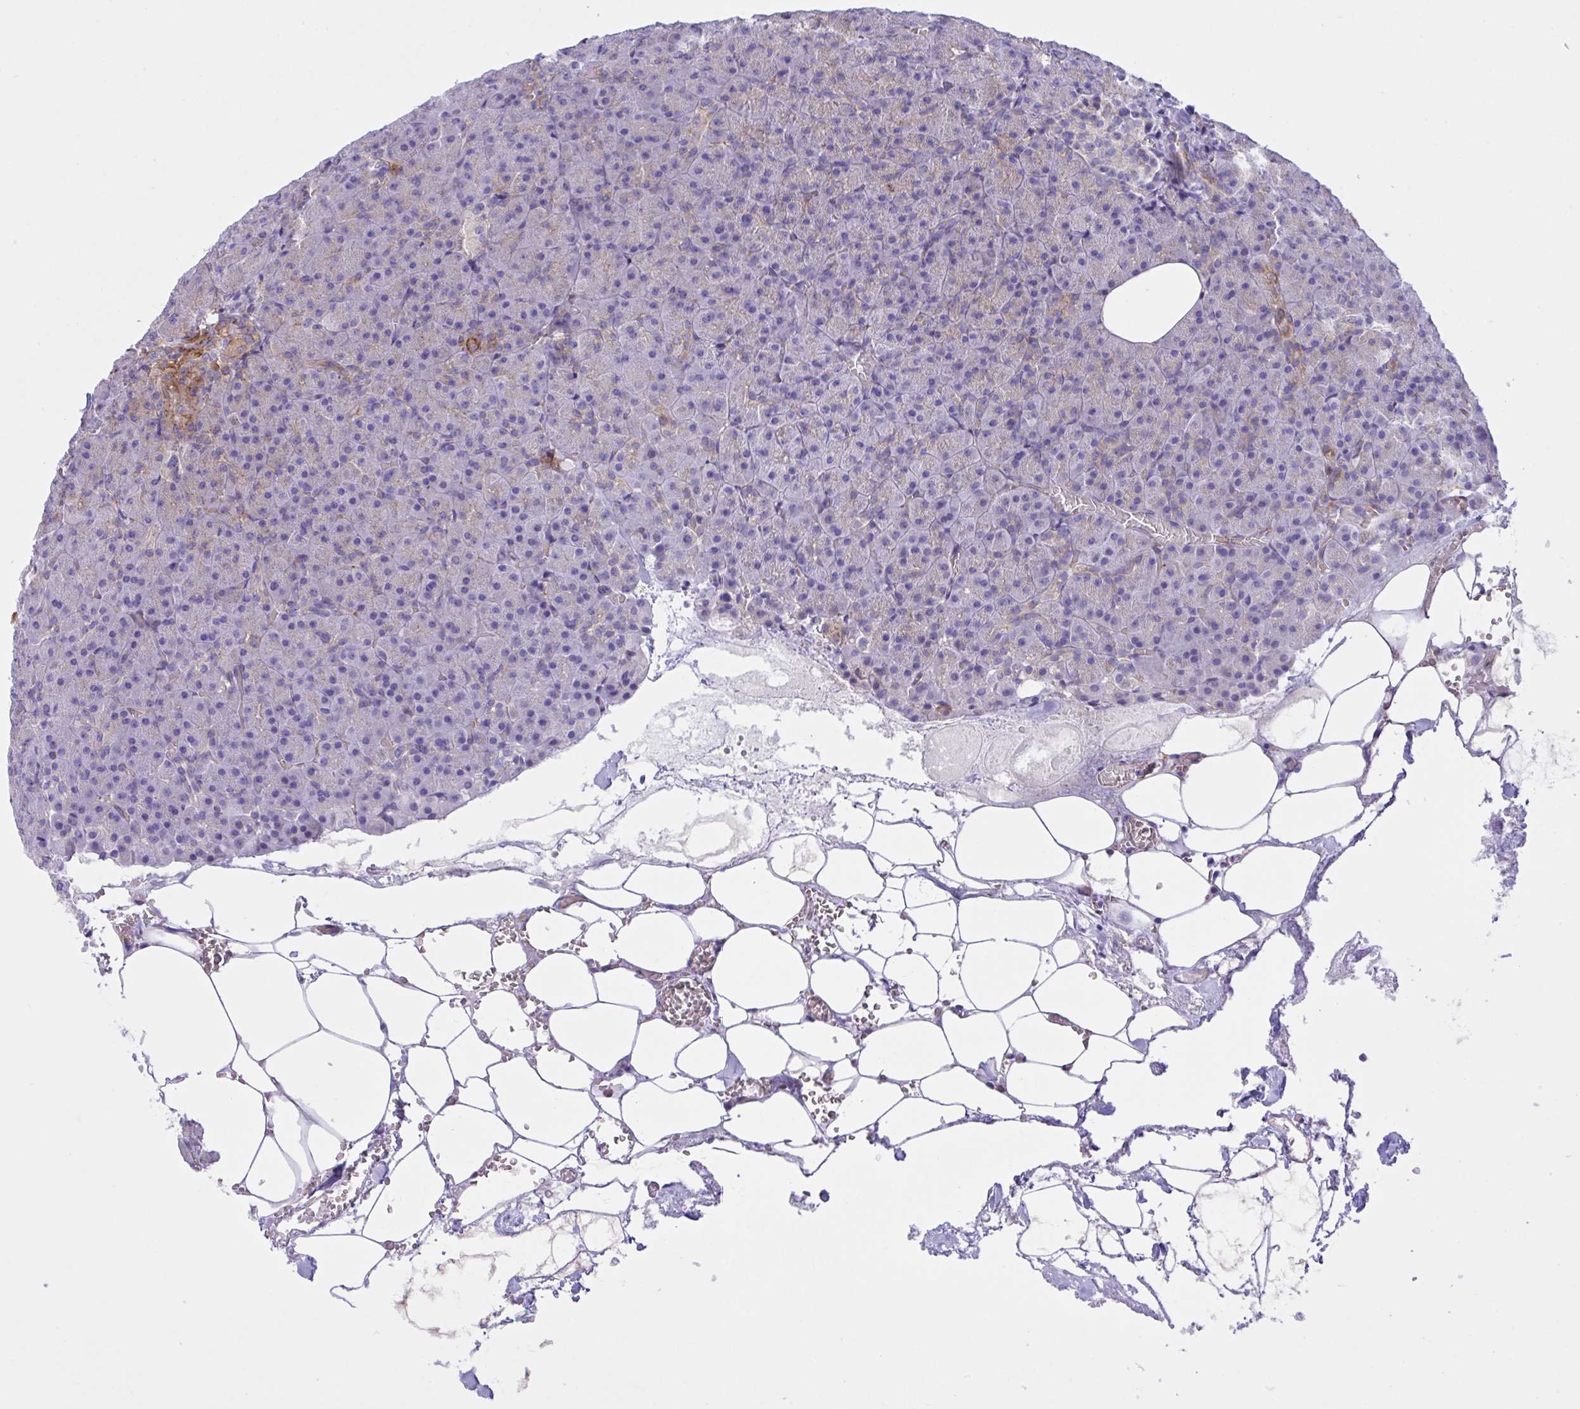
{"staining": {"intensity": "moderate", "quantity": "<25%", "location": "cytoplasmic/membranous"}, "tissue": "pancreas", "cell_type": "Exocrine glandular cells", "image_type": "normal", "snomed": [{"axis": "morphology", "description": "Normal tissue, NOS"}, {"axis": "topography", "description": "Pancreas"}], "caption": "An IHC image of normal tissue is shown. Protein staining in brown highlights moderate cytoplasmic/membranous positivity in pancreas within exocrine glandular cells. The staining was performed using DAB to visualize the protein expression in brown, while the nuclei were stained in blue with hematoxylin (Magnification: 20x).", "gene": "OR51M1", "patient": {"sex": "female", "age": 74}}